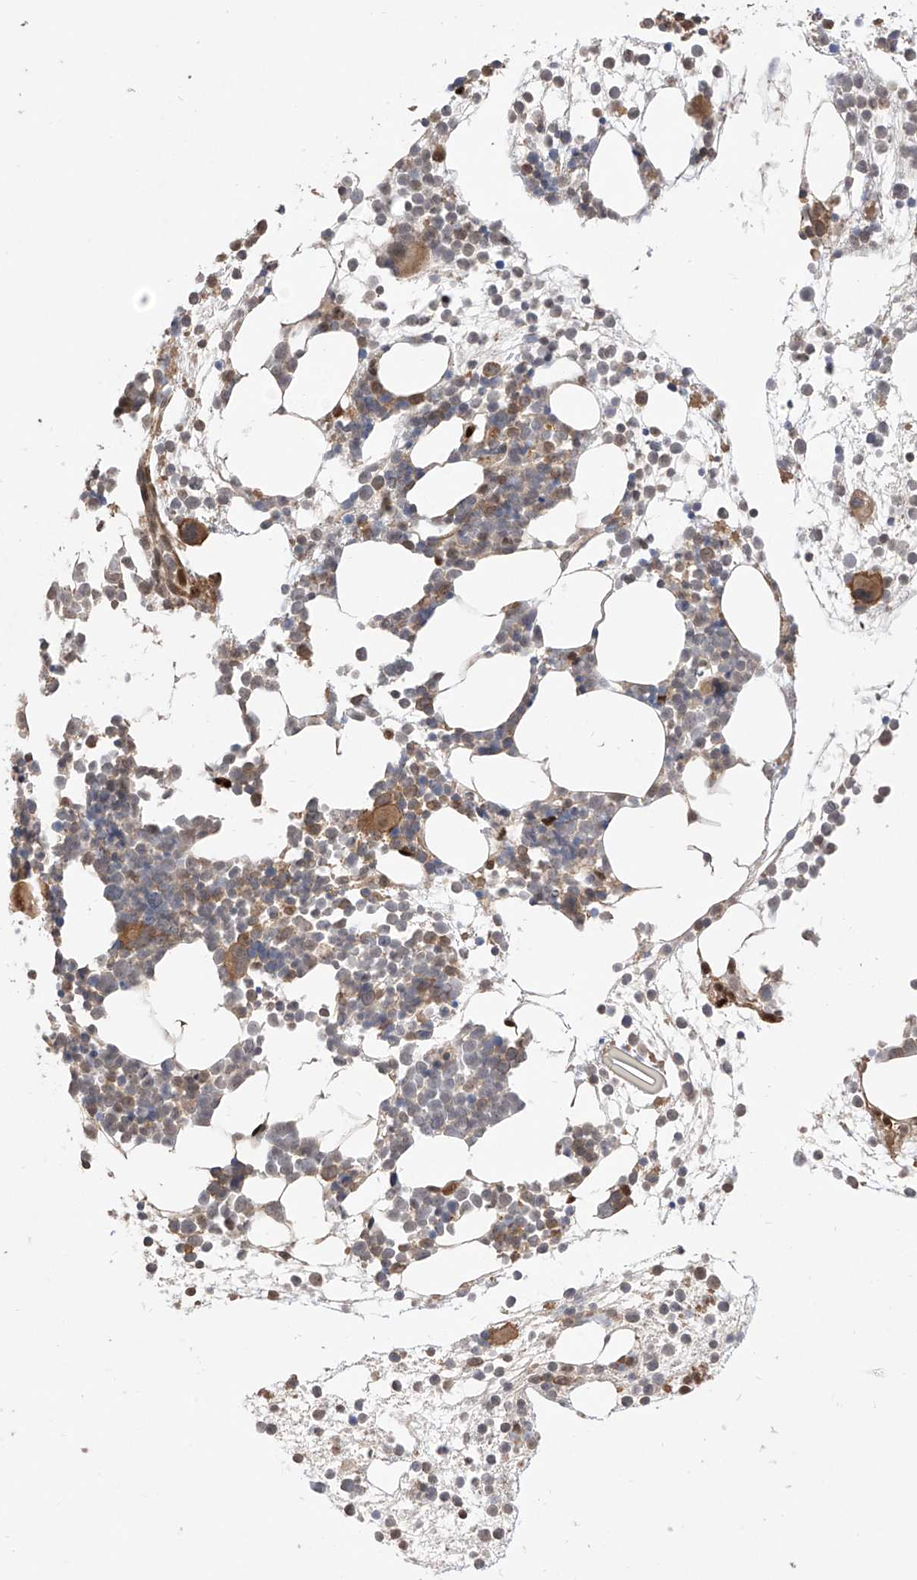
{"staining": {"intensity": "moderate", "quantity": "25%-75%", "location": "cytoplasmic/membranous"}, "tissue": "bone marrow", "cell_type": "Hematopoietic cells", "image_type": "normal", "snomed": [{"axis": "morphology", "description": "Normal tissue, NOS"}, {"axis": "topography", "description": "Bone marrow"}], "caption": "High-magnification brightfield microscopy of benign bone marrow stained with DAB (brown) and counterstained with hematoxylin (blue). hematopoietic cells exhibit moderate cytoplasmic/membranous positivity is appreciated in about25%-75% of cells. The staining is performed using DAB (3,3'-diaminobenzidine) brown chromogen to label protein expression. The nuclei are counter-stained blue using hematoxylin.", "gene": "LATS1", "patient": {"sex": "male", "age": 54}}